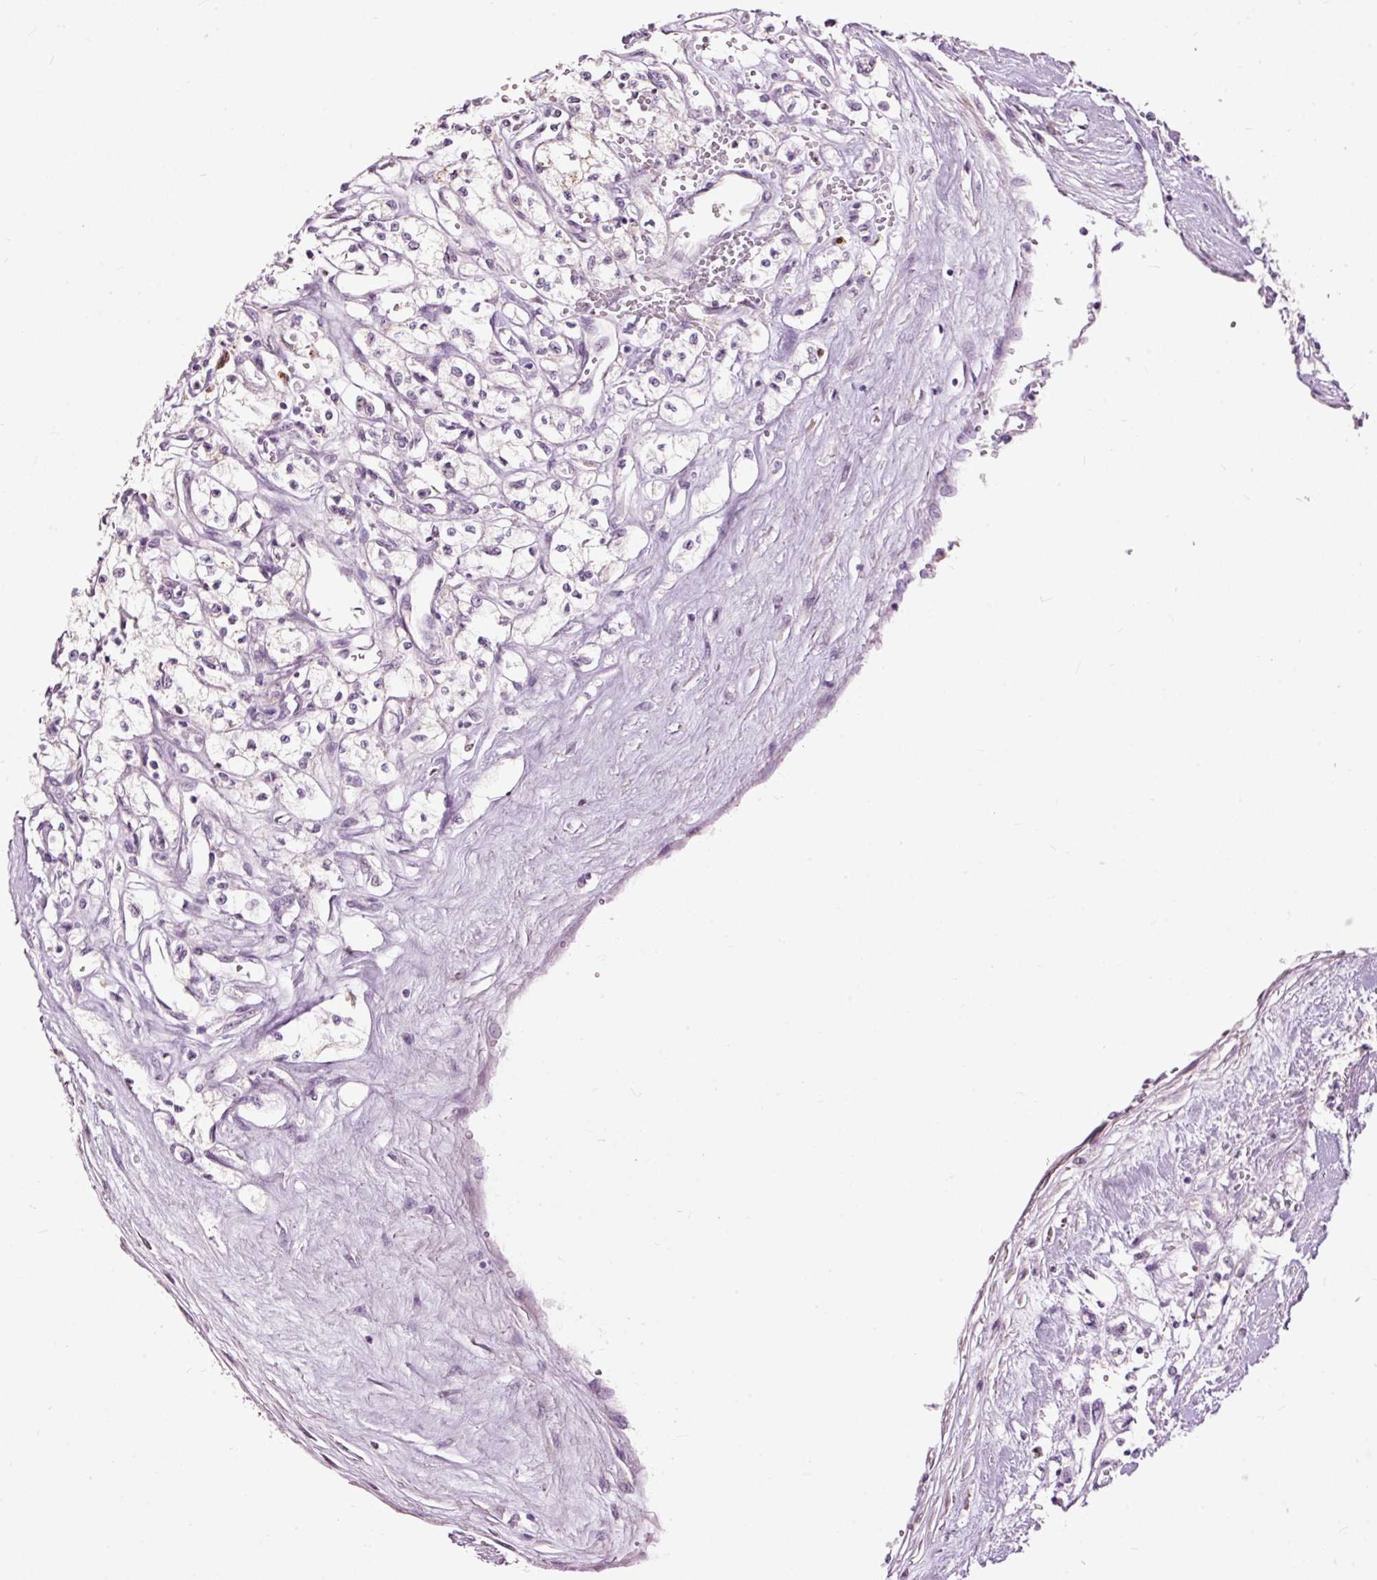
{"staining": {"intensity": "negative", "quantity": "none", "location": "none"}, "tissue": "renal cancer", "cell_type": "Tumor cells", "image_type": "cancer", "snomed": [{"axis": "morphology", "description": "Adenocarcinoma, NOS"}, {"axis": "topography", "description": "Kidney"}], "caption": "Tumor cells are negative for brown protein staining in renal cancer (adenocarcinoma). (Immunohistochemistry, brightfield microscopy, high magnification).", "gene": "FCRL4", "patient": {"sex": "male", "age": 56}}